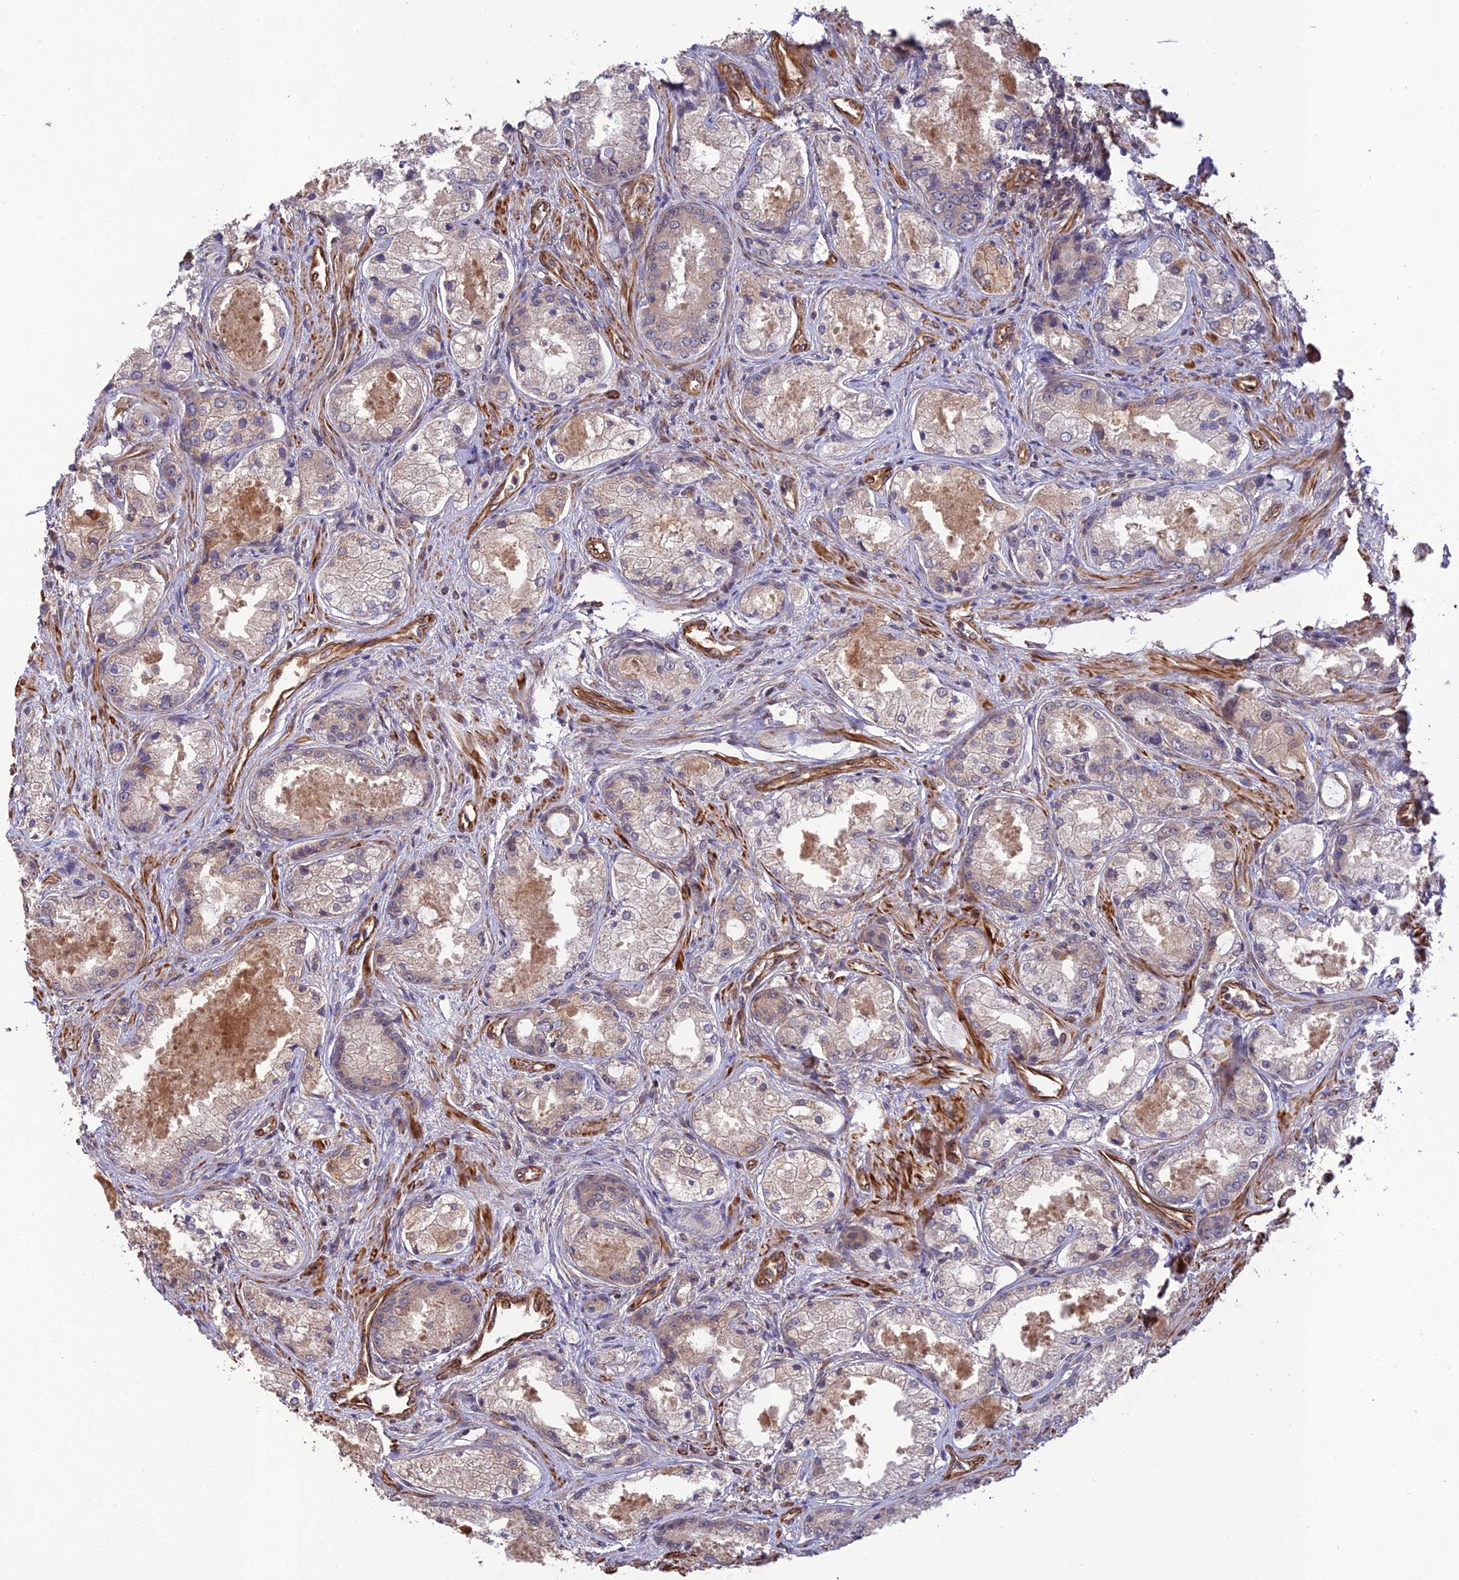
{"staining": {"intensity": "weak", "quantity": "<25%", "location": "cytoplasmic/membranous"}, "tissue": "prostate cancer", "cell_type": "Tumor cells", "image_type": "cancer", "snomed": [{"axis": "morphology", "description": "Adenocarcinoma, Low grade"}, {"axis": "topography", "description": "Prostate"}], "caption": "Immunohistochemistry of prostate cancer (low-grade adenocarcinoma) shows no positivity in tumor cells.", "gene": "CREBL2", "patient": {"sex": "male", "age": 68}}